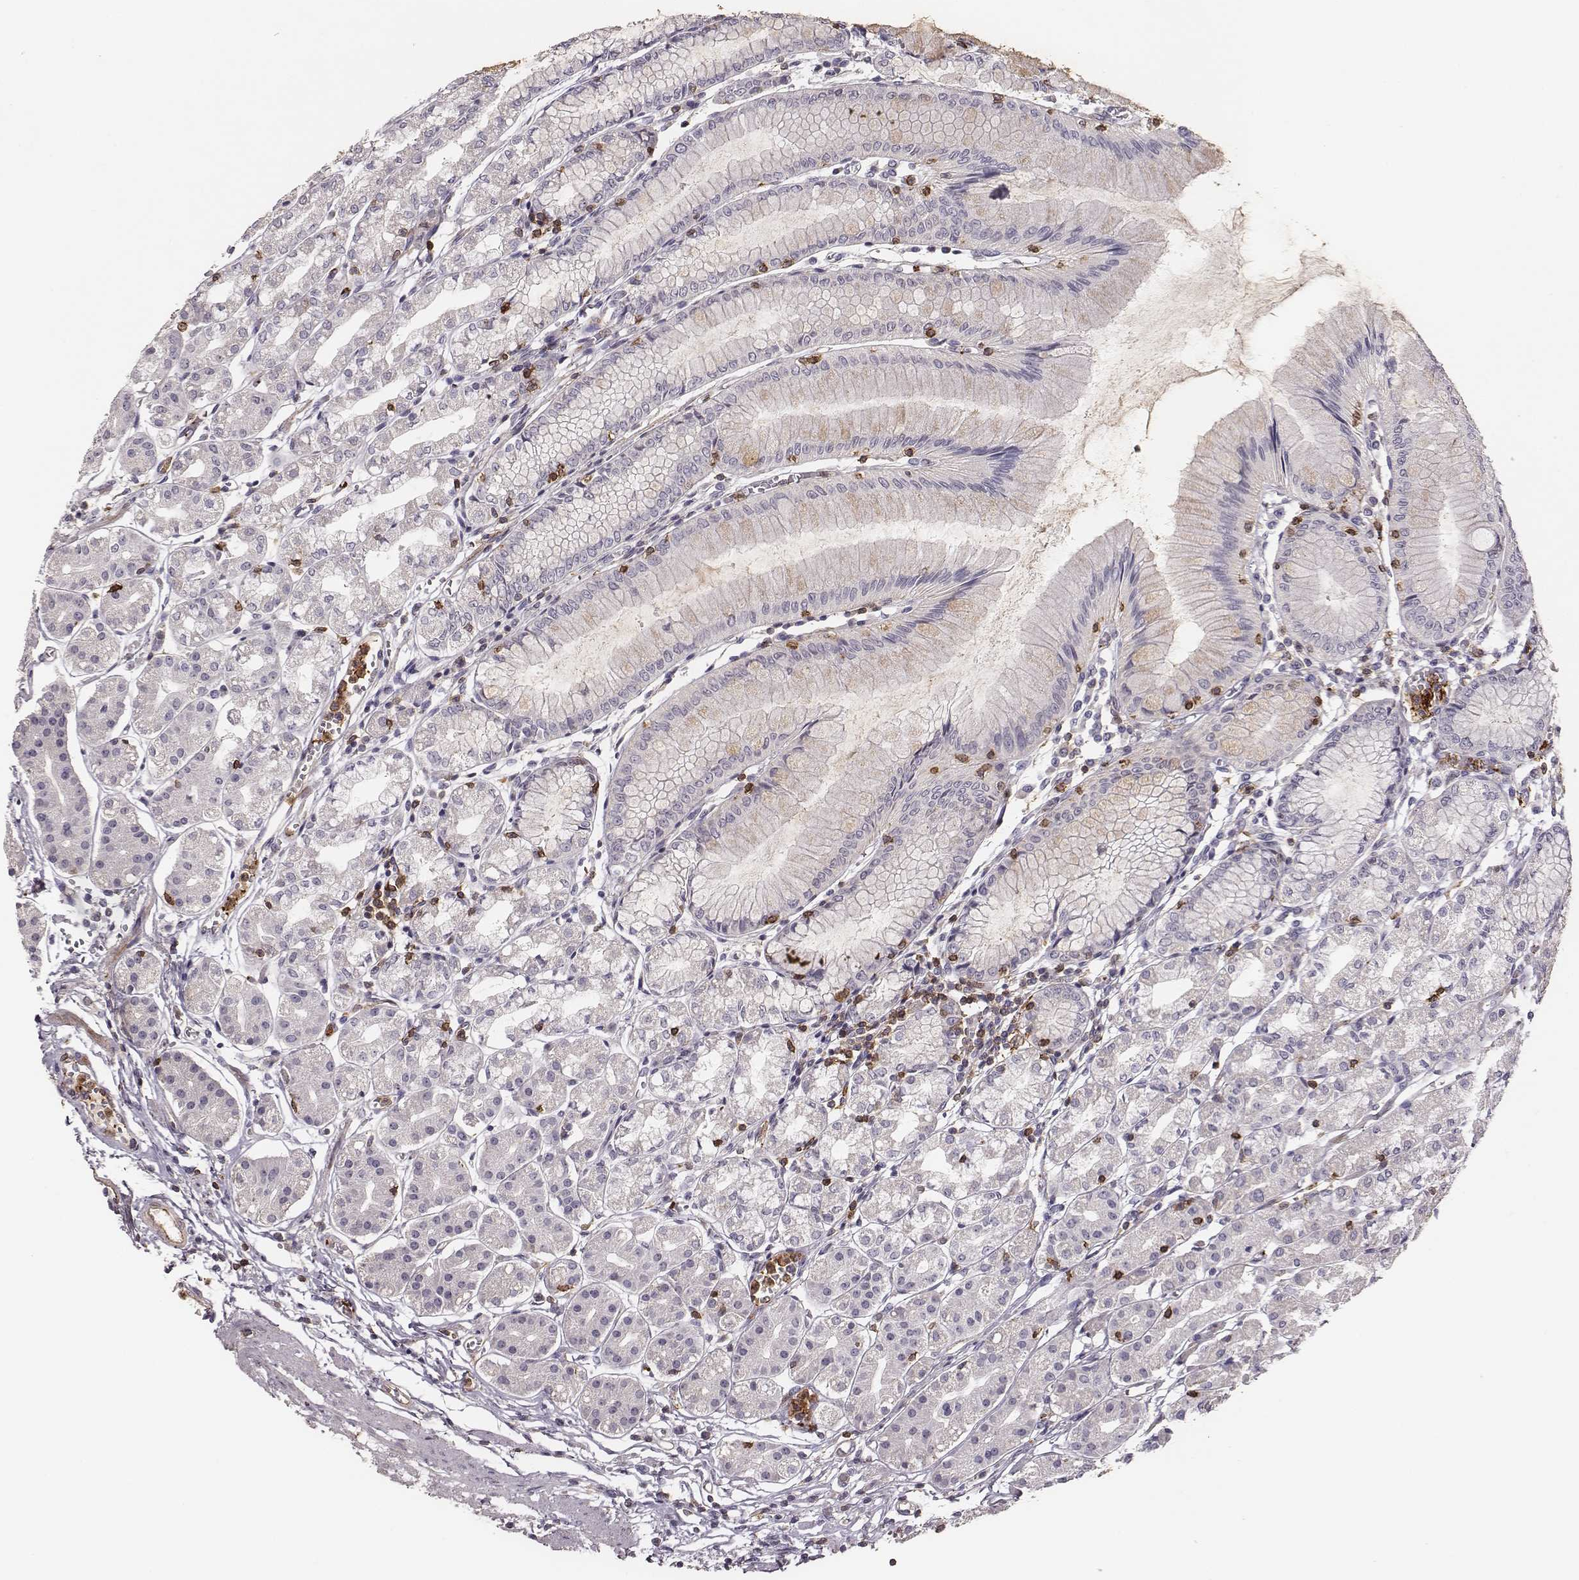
{"staining": {"intensity": "negative", "quantity": "none", "location": "none"}, "tissue": "stomach", "cell_type": "Glandular cells", "image_type": "normal", "snomed": [{"axis": "morphology", "description": "Normal tissue, NOS"}, {"axis": "topography", "description": "Skeletal muscle"}, {"axis": "topography", "description": "Stomach"}], "caption": "High magnification brightfield microscopy of unremarkable stomach stained with DAB (brown) and counterstained with hematoxylin (blue): glandular cells show no significant positivity.", "gene": "ZYX", "patient": {"sex": "female", "age": 57}}